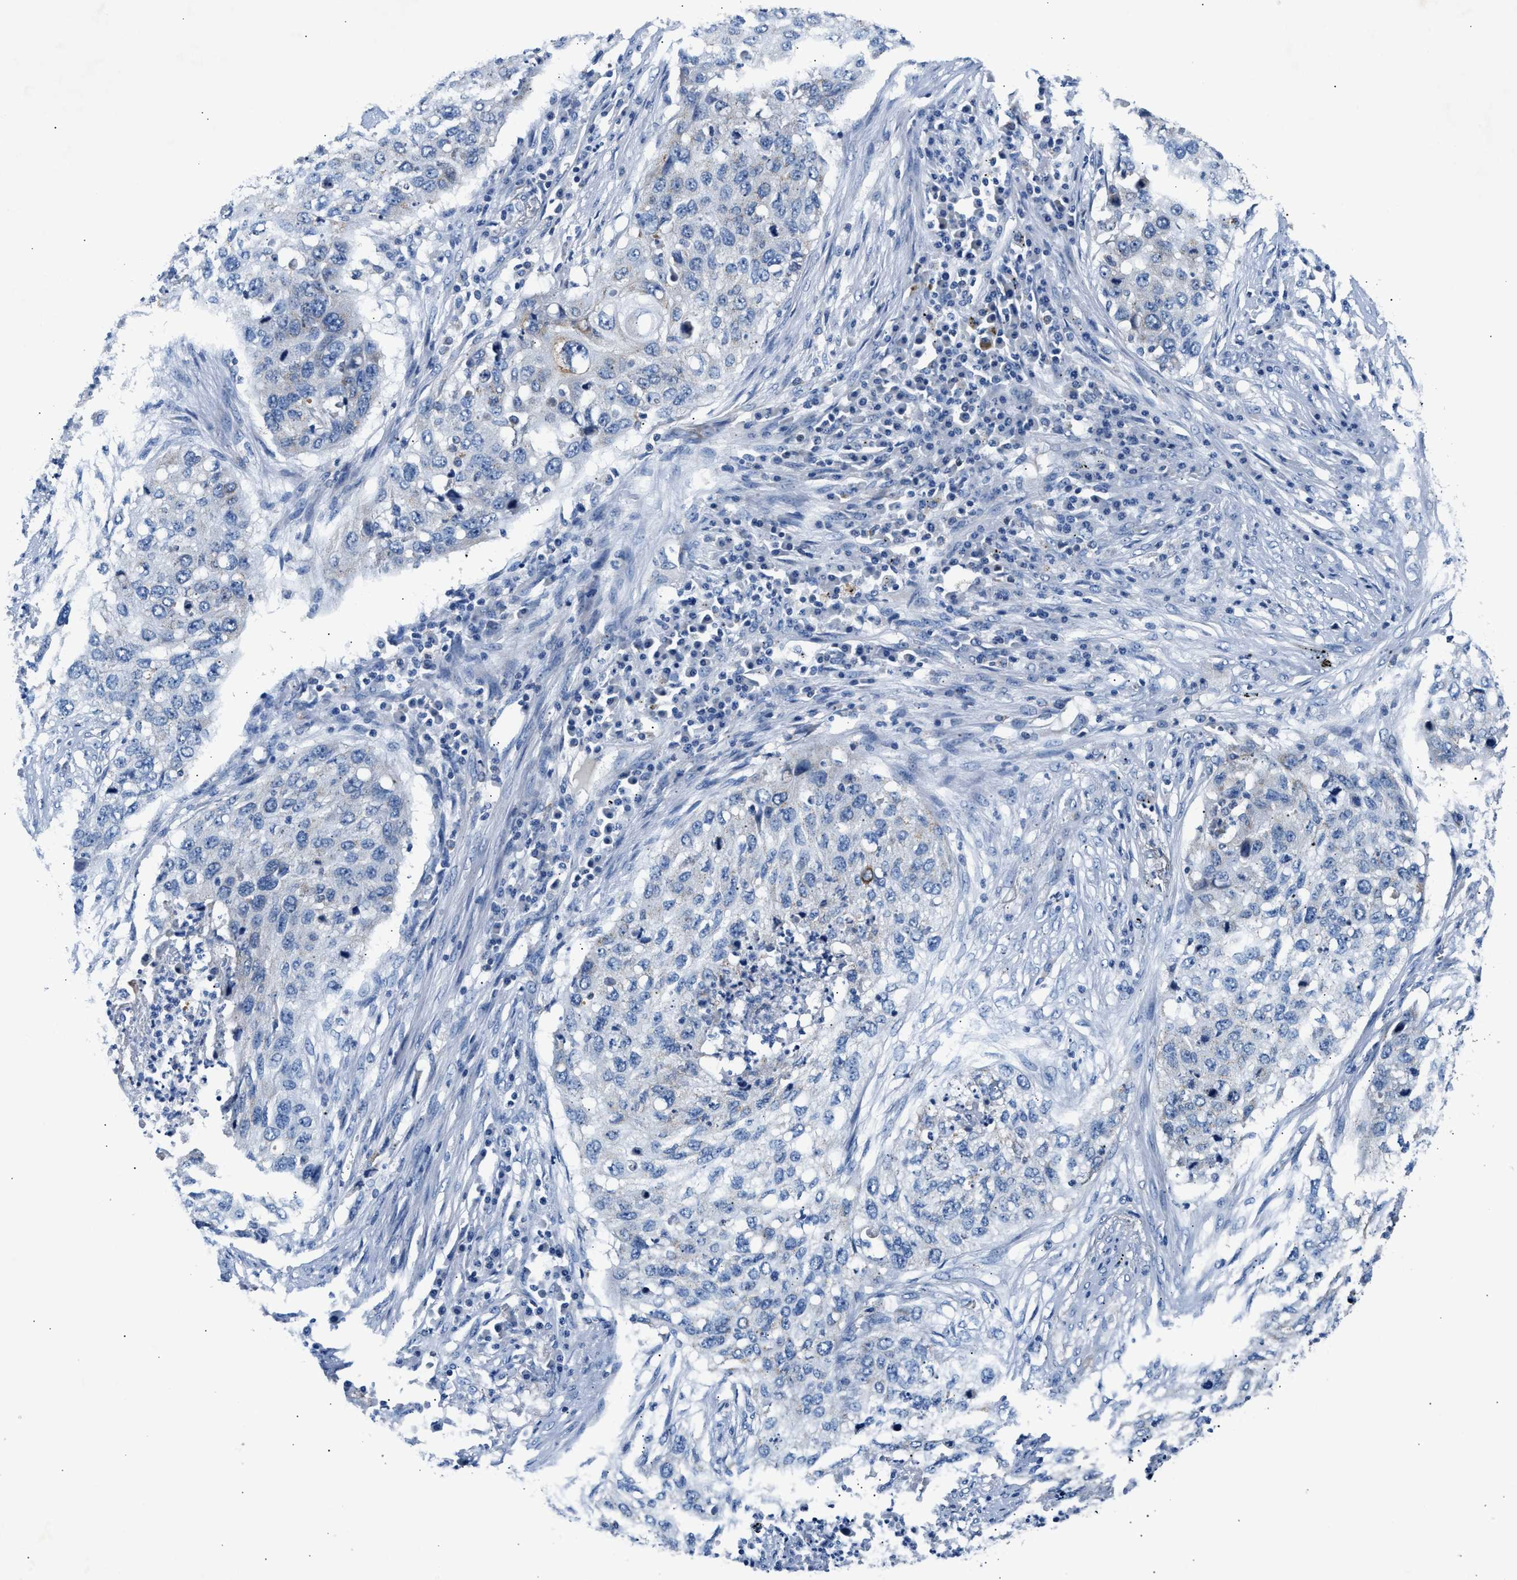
{"staining": {"intensity": "negative", "quantity": "none", "location": "none"}, "tissue": "lung cancer", "cell_type": "Tumor cells", "image_type": "cancer", "snomed": [{"axis": "morphology", "description": "Squamous cell carcinoma, NOS"}, {"axis": "topography", "description": "Lung"}], "caption": "The histopathology image shows no staining of tumor cells in lung squamous cell carcinoma. Nuclei are stained in blue.", "gene": "TUT7", "patient": {"sex": "female", "age": 63}}